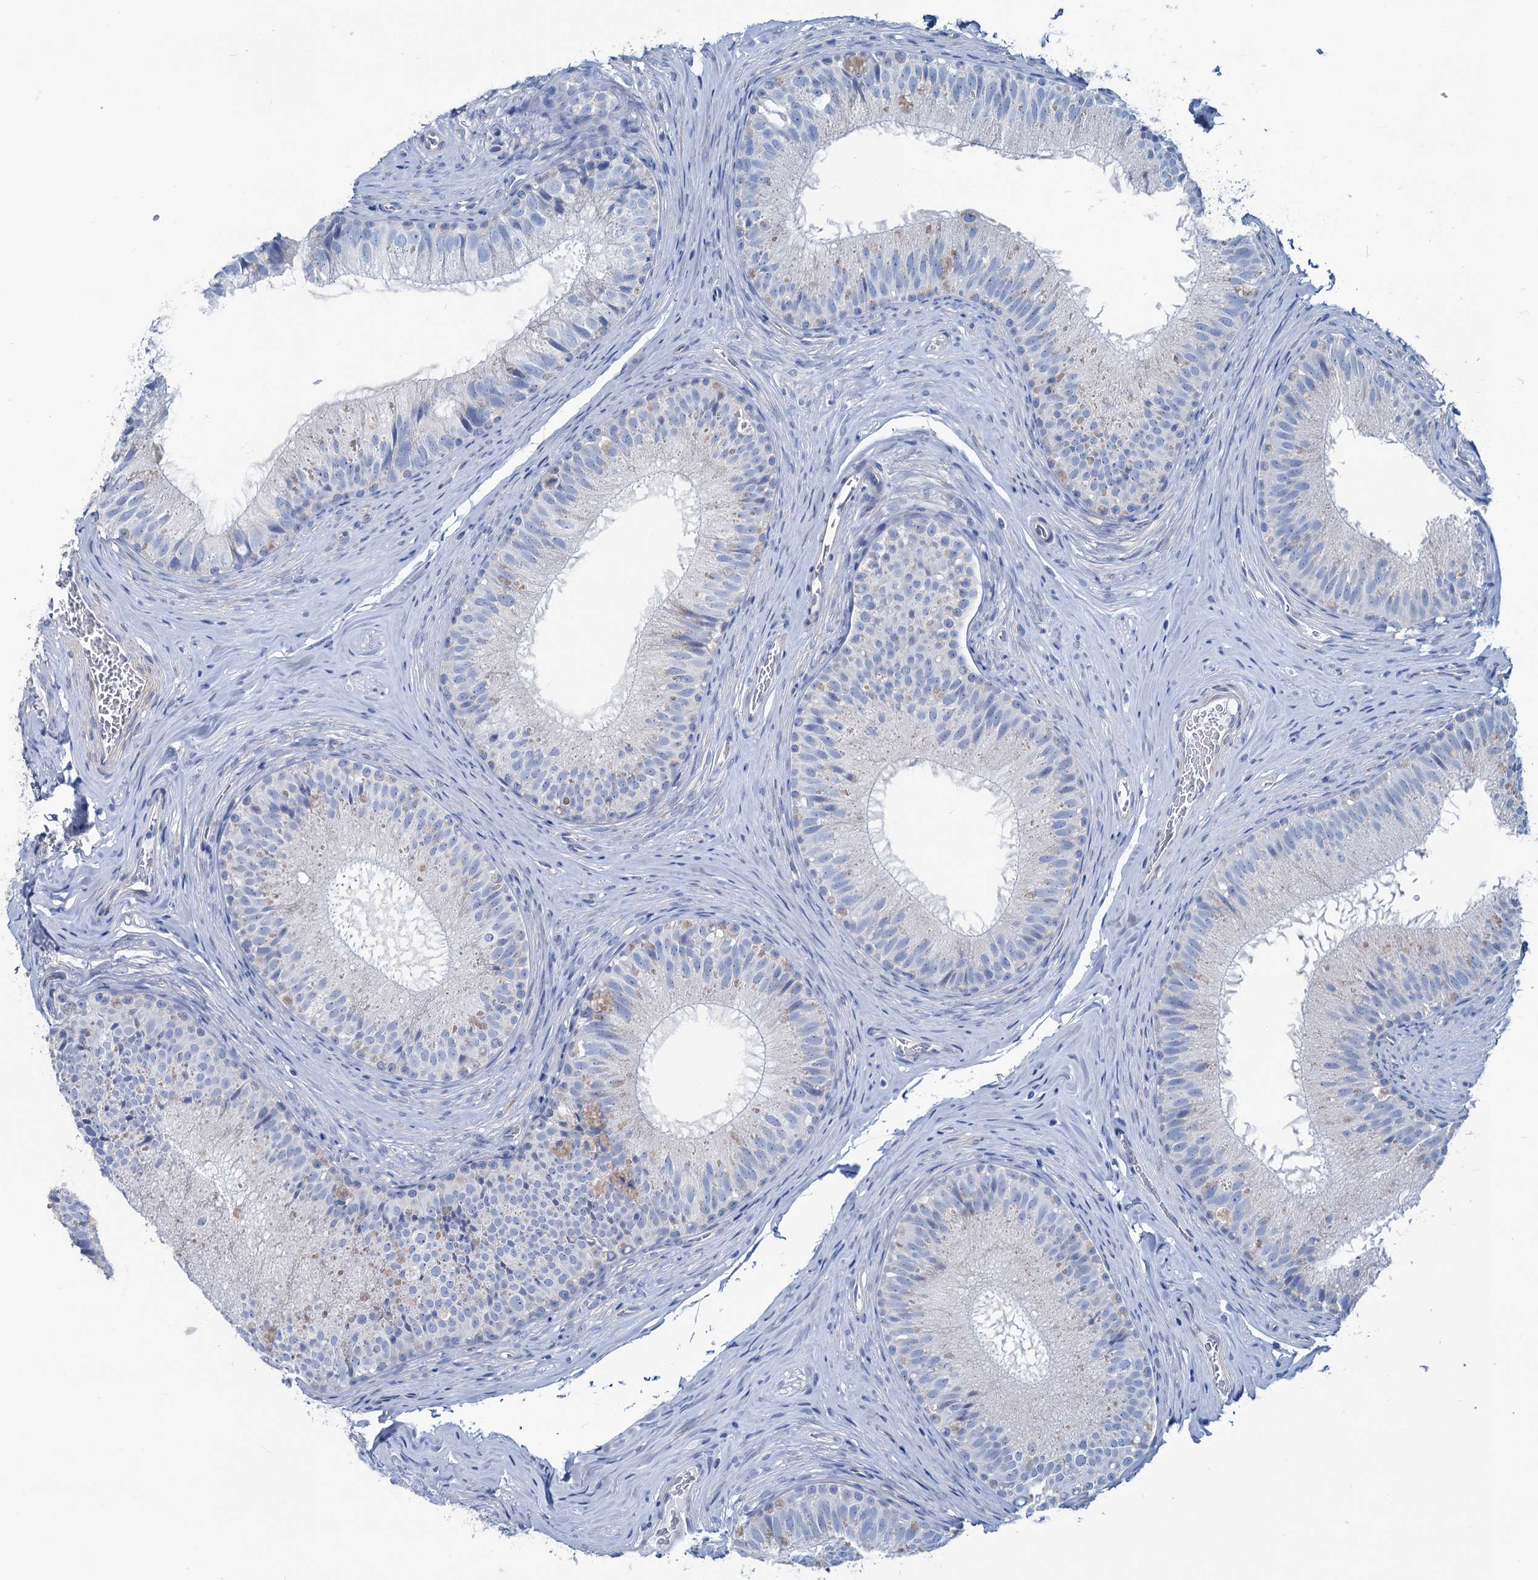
{"staining": {"intensity": "negative", "quantity": "none", "location": "none"}, "tissue": "epididymis", "cell_type": "Glandular cells", "image_type": "normal", "snomed": [{"axis": "morphology", "description": "Normal tissue, NOS"}, {"axis": "topography", "description": "Epididymis"}], "caption": "The histopathology image shows no significant staining in glandular cells of epididymis.", "gene": "SLC1A3", "patient": {"sex": "male", "age": 34}}